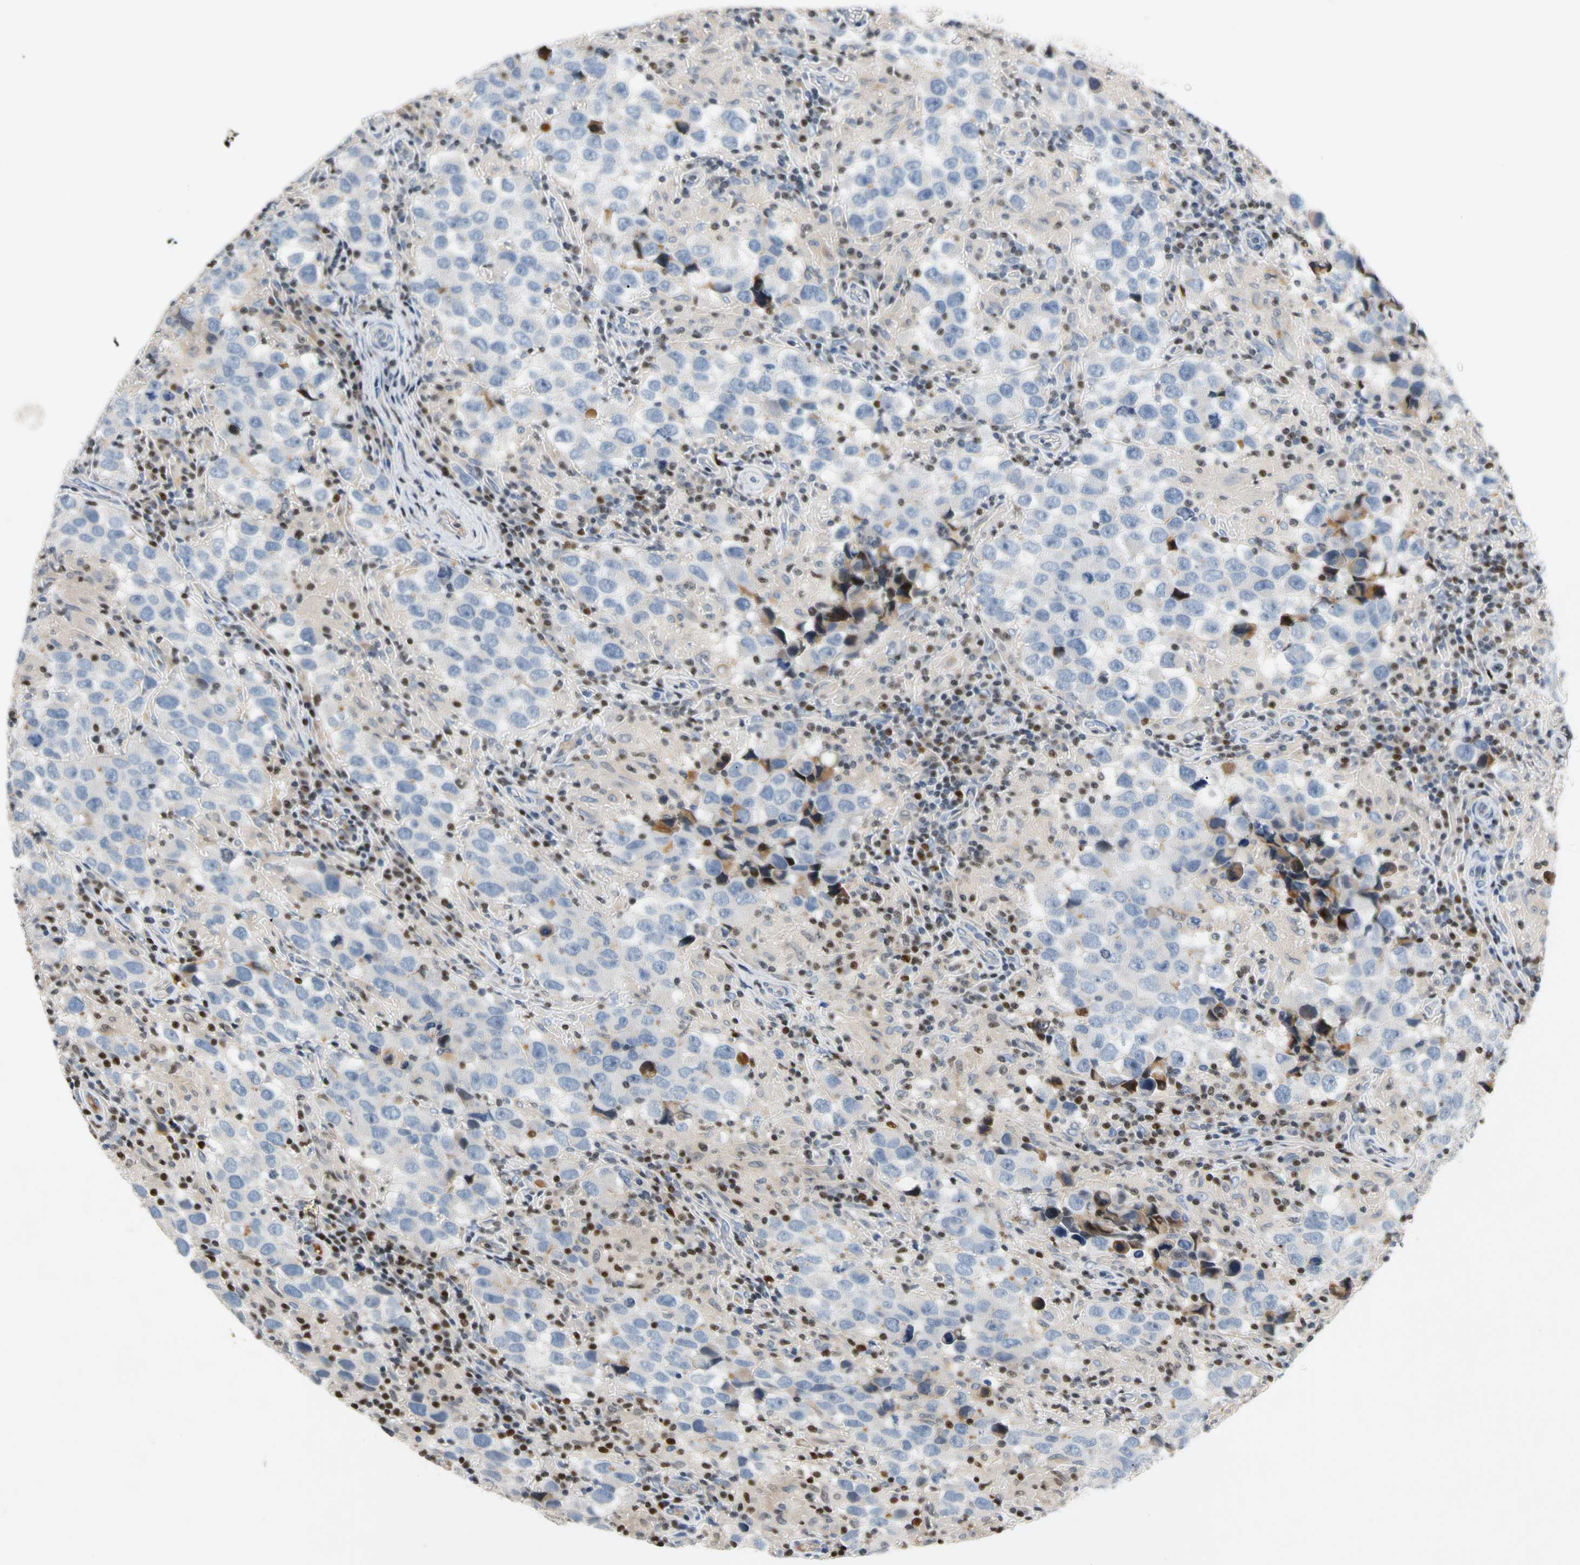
{"staining": {"intensity": "negative", "quantity": "none", "location": "none"}, "tissue": "testis cancer", "cell_type": "Tumor cells", "image_type": "cancer", "snomed": [{"axis": "morphology", "description": "Carcinoma, Embryonal, NOS"}, {"axis": "topography", "description": "Testis"}], "caption": "The IHC photomicrograph has no significant positivity in tumor cells of testis cancer tissue.", "gene": "SP140", "patient": {"sex": "male", "age": 21}}